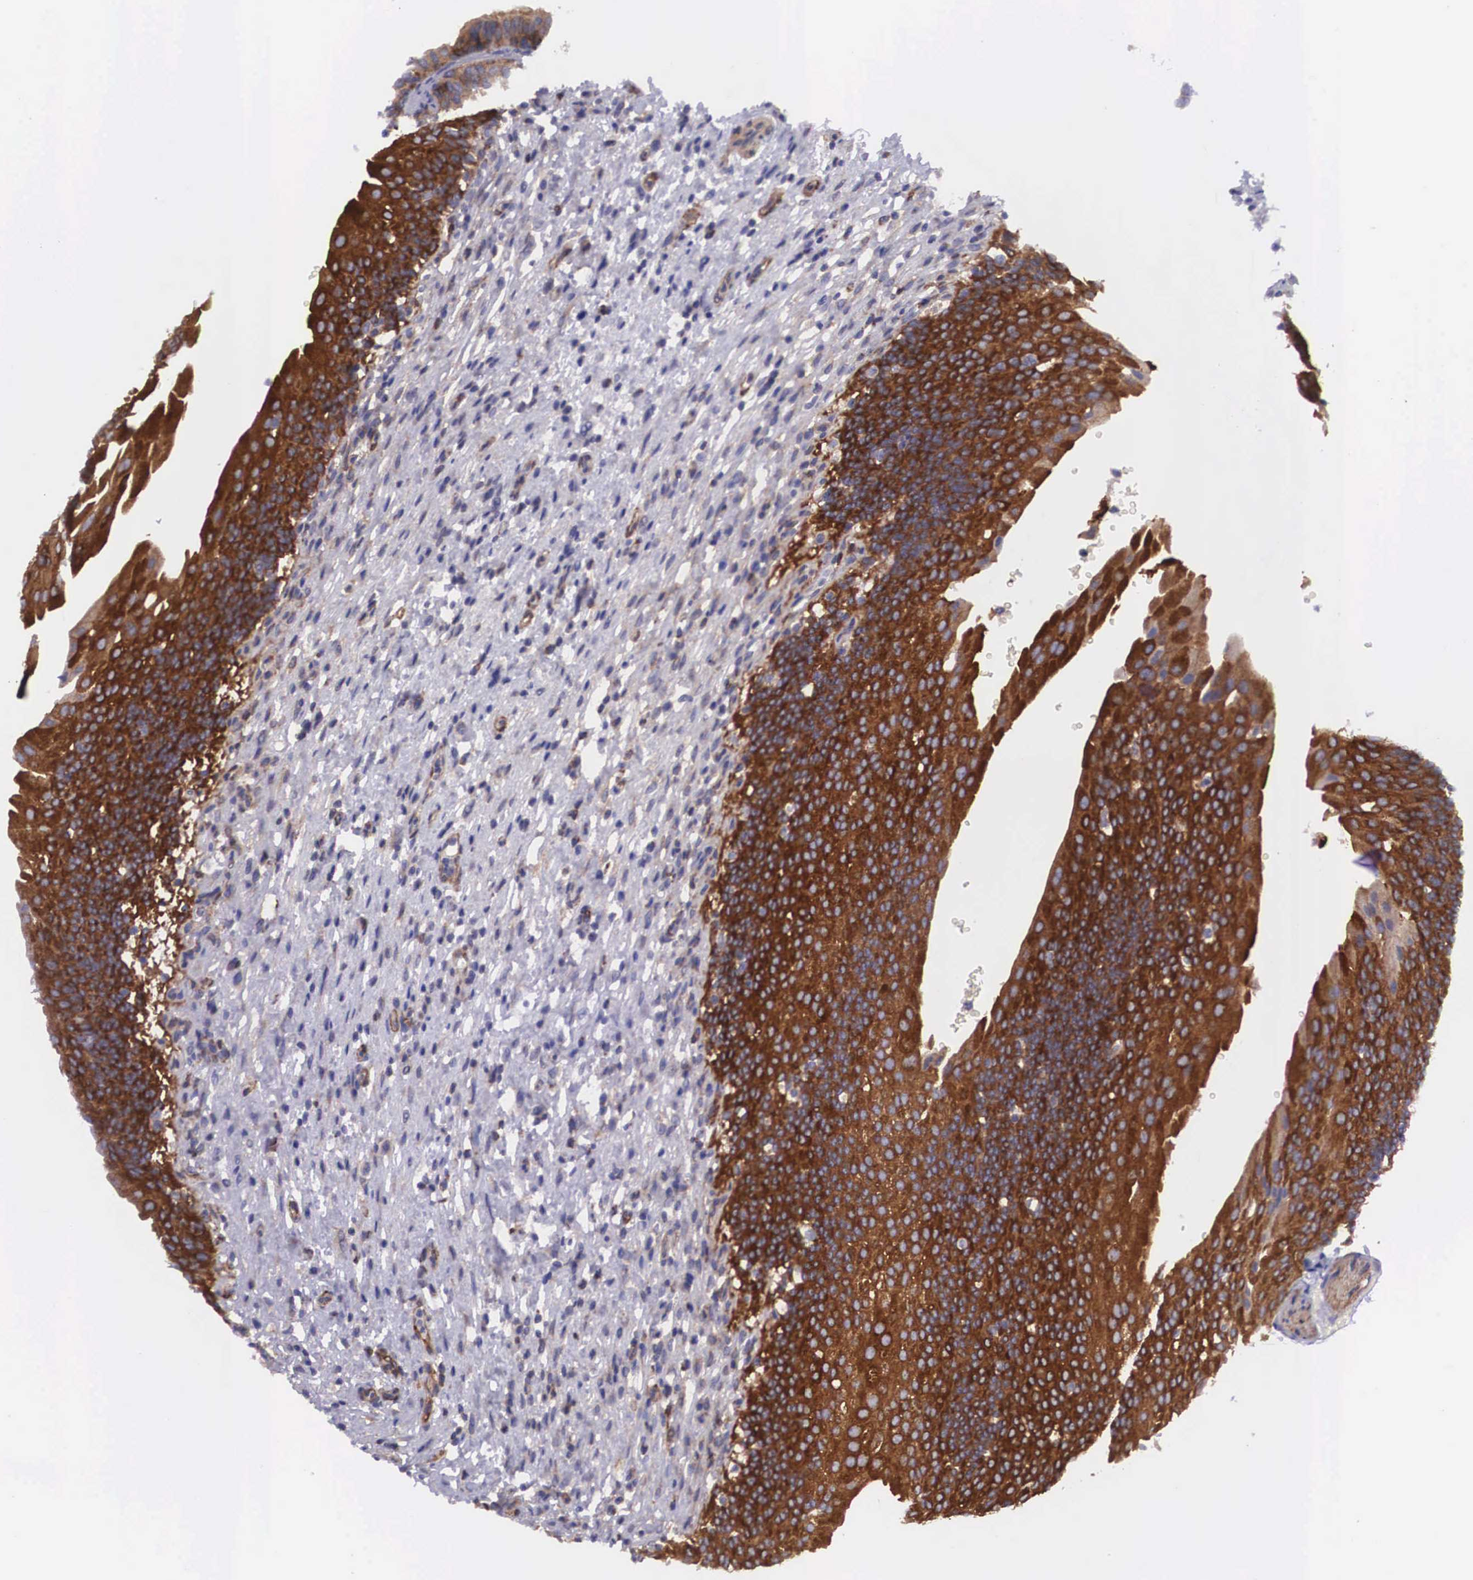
{"staining": {"intensity": "strong", "quantity": ">75%", "location": "cytoplasmic/membranous"}, "tissue": "urinary bladder", "cell_type": "Urothelial cells", "image_type": "normal", "snomed": [{"axis": "morphology", "description": "Normal tissue, NOS"}, {"axis": "morphology", "description": "Urothelial carcinoma, Low grade"}, {"axis": "topography", "description": "Smooth muscle"}, {"axis": "topography", "description": "Urinary bladder"}], "caption": "This is a micrograph of immunohistochemistry staining of benign urinary bladder, which shows strong expression in the cytoplasmic/membranous of urothelial cells.", "gene": "BCAR1", "patient": {"sex": "male", "age": 60}}